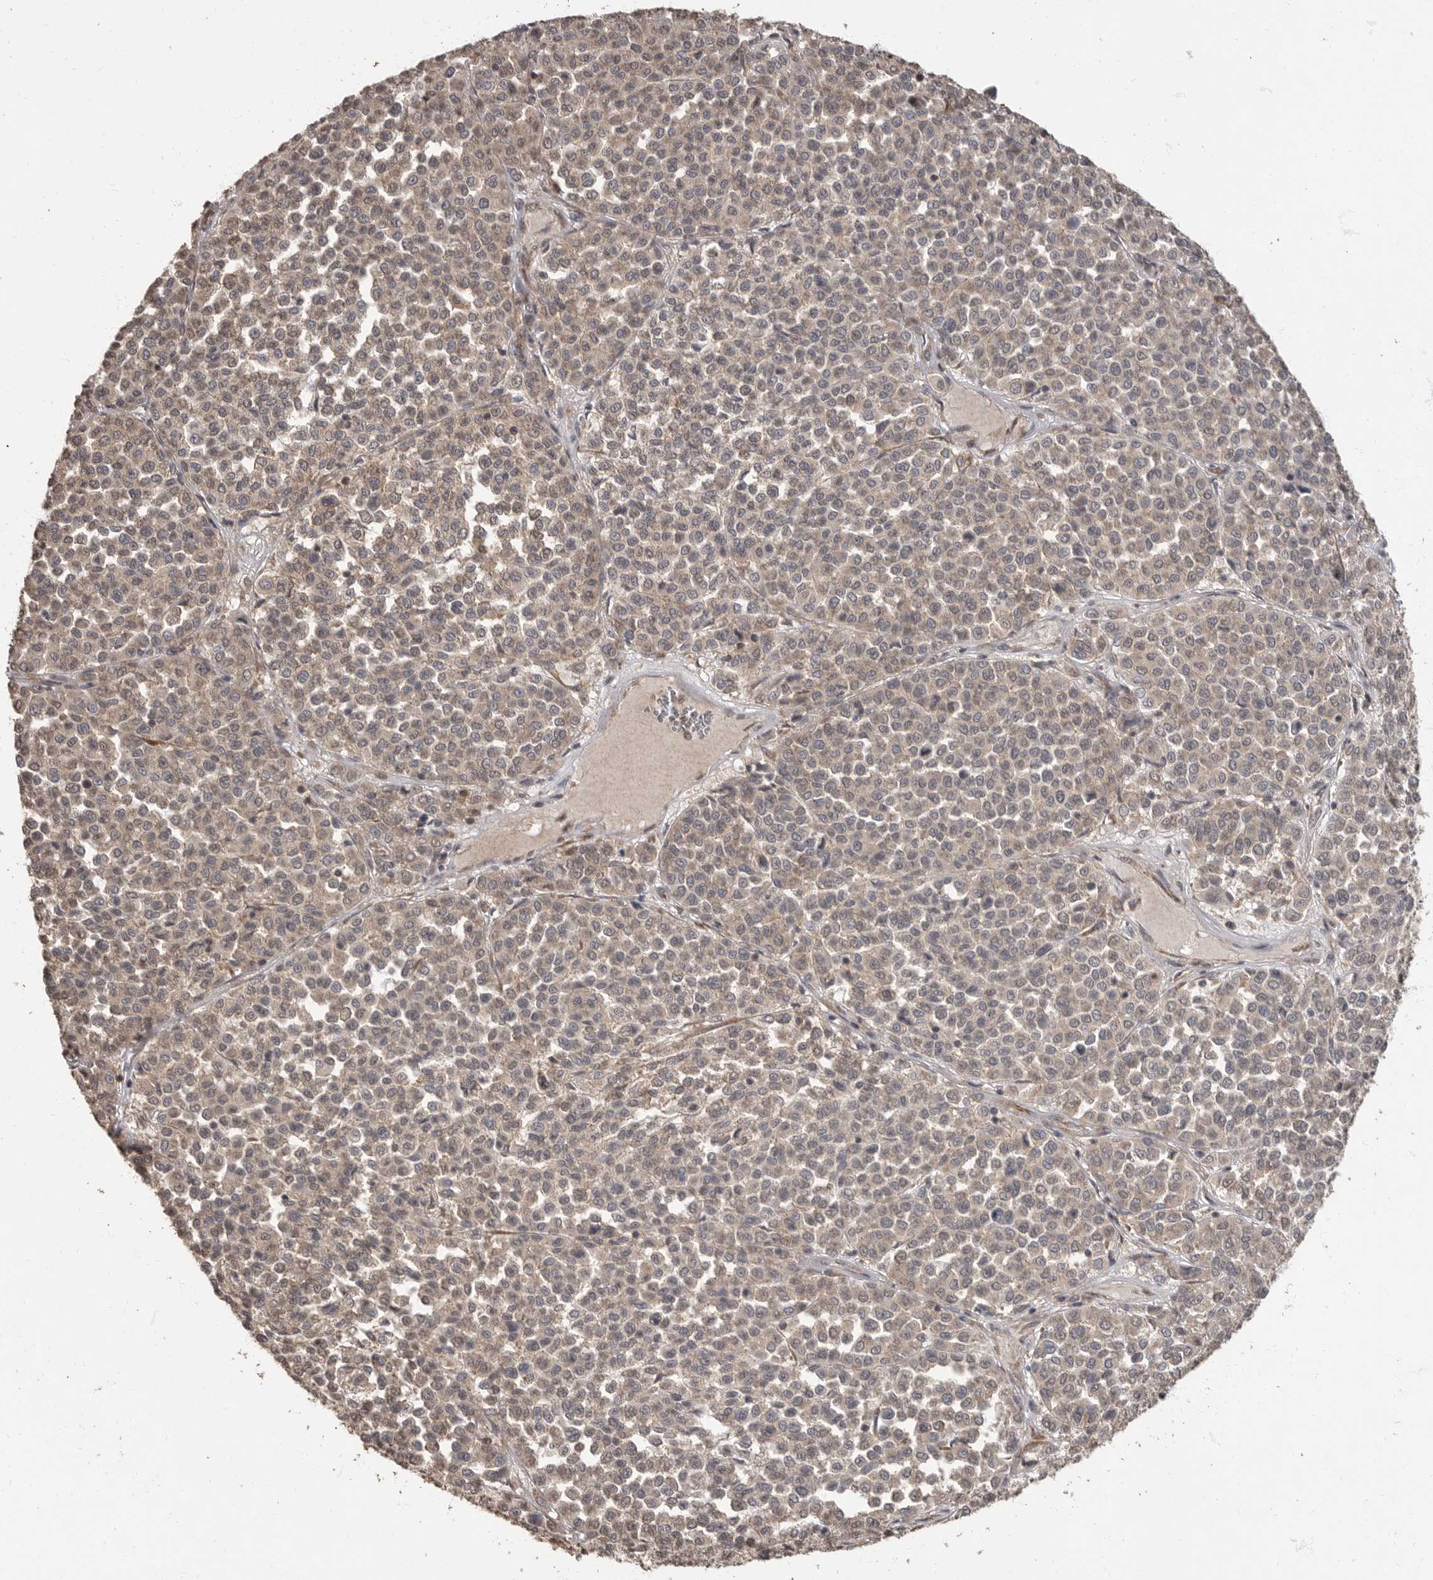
{"staining": {"intensity": "weak", "quantity": ">75%", "location": "cytoplasmic/membranous"}, "tissue": "melanoma", "cell_type": "Tumor cells", "image_type": "cancer", "snomed": [{"axis": "morphology", "description": "Malignant melanoma, Metastatic site"}, {"axis": "topography", "description": "Pancreas"}], "caption": "Immunohistochemistry (IHC) of melanoma demonstrates low levels of weak cytoplasmic/membranous positivity in approximately >75% of tumor cells.", "gene": "MAFG", "patient": {"sex": "female", "age": 30}}